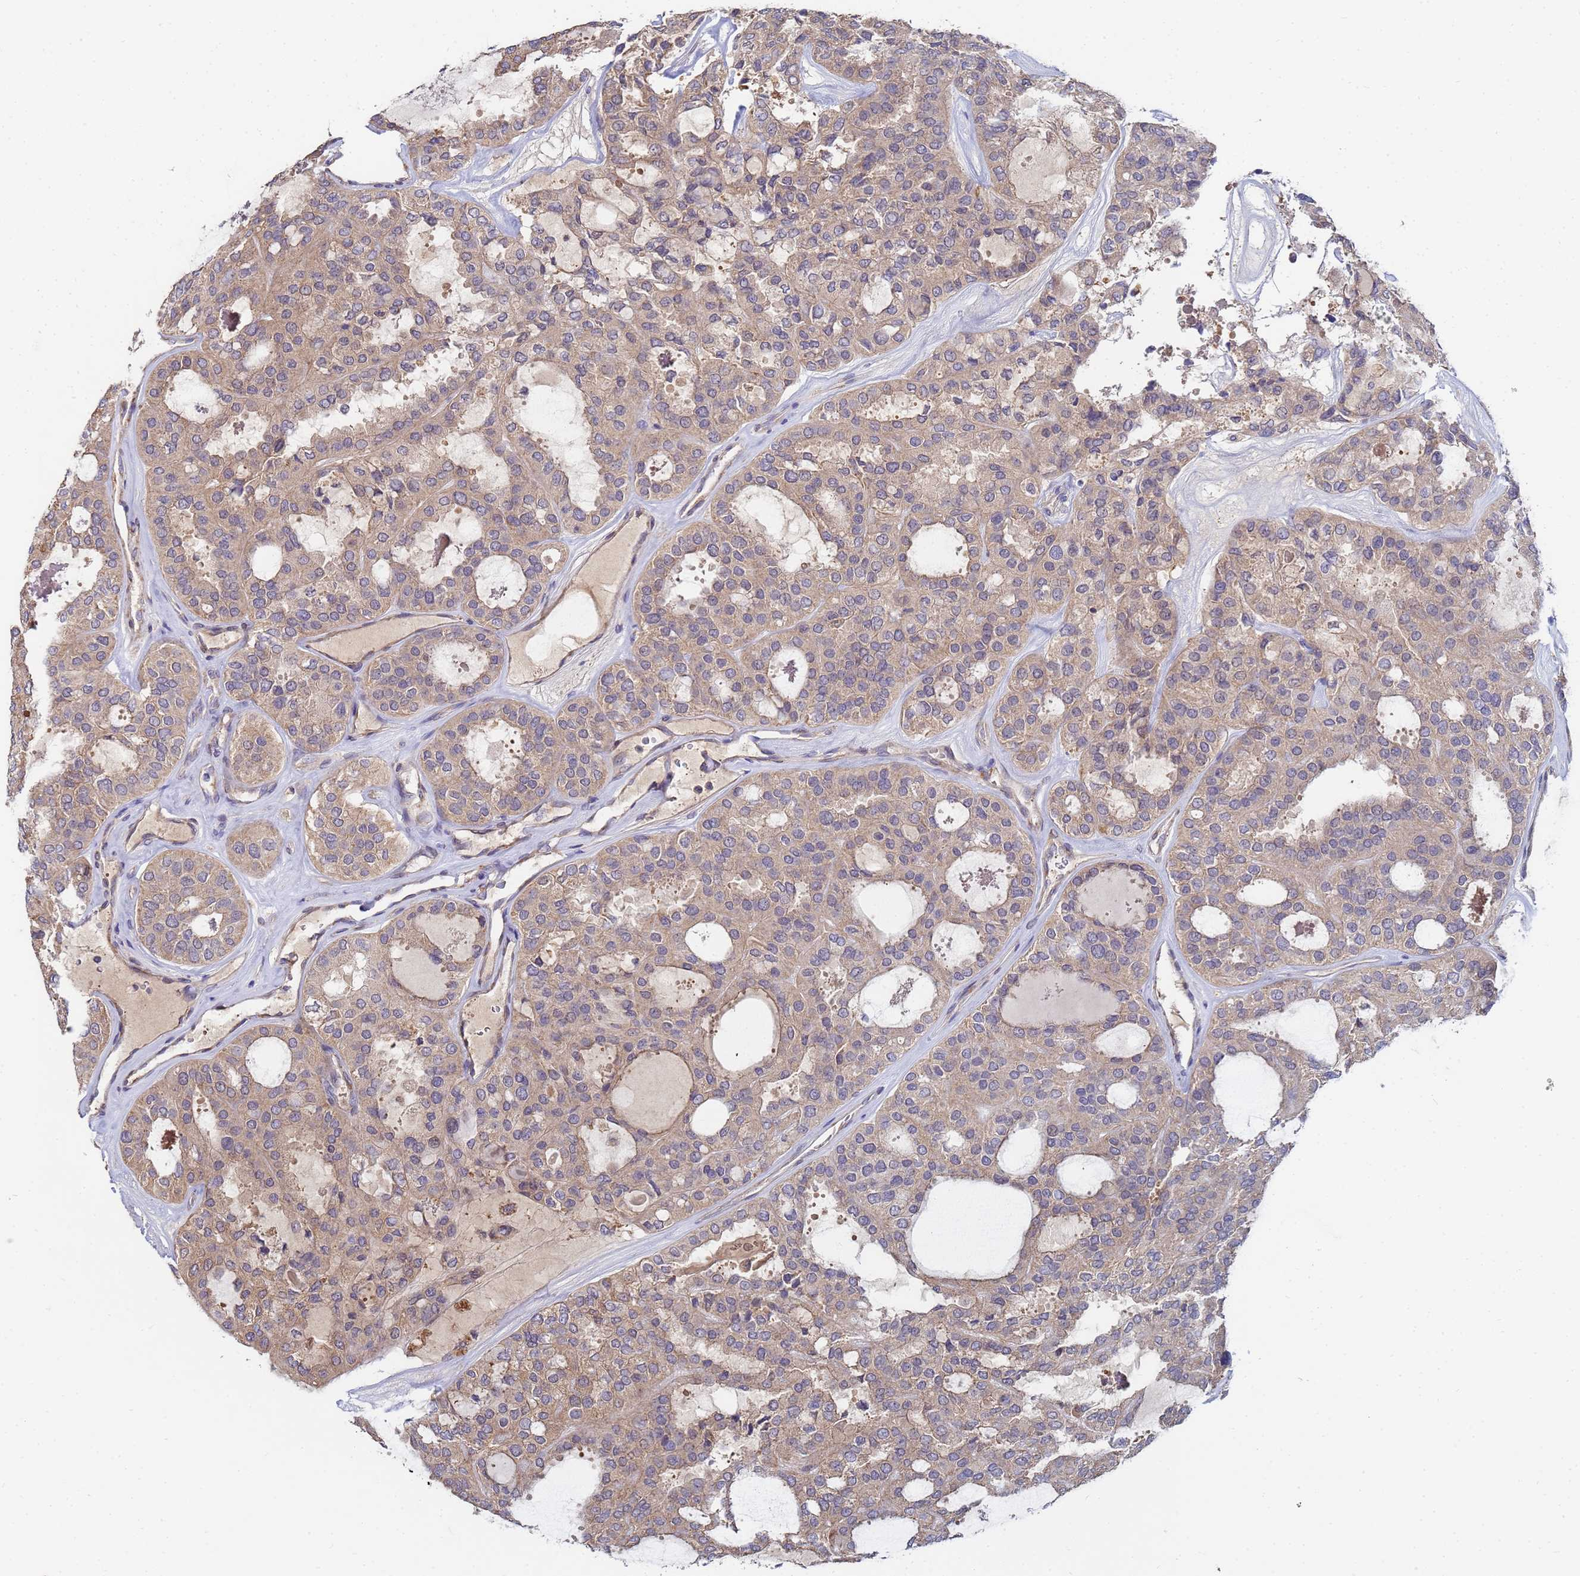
{"staining": {"intensity": "weak", "quantity": "25%-75%", "location": "cytoplasmic/membranous"}, "tissue": "thyroid cancer", "cell_type": "Tumor cells", "image_type": "cancer", "snomed": [{"axis": "morphology", "description": "Follicular adenoma carcinoma, NOS"}, {"axis": "topography", "description": "Thyroid gland"}], "caption": "IHC photomicrograph of follicular adenoma carcinoma (thyroid) stained for a protein (brown), which reveals low levels of weak cytoplasmic/membranous expression in about 25%-75% of tumor cells.", "gene": "C5orf34", "patient": {"sex": "male", "age": 75}}